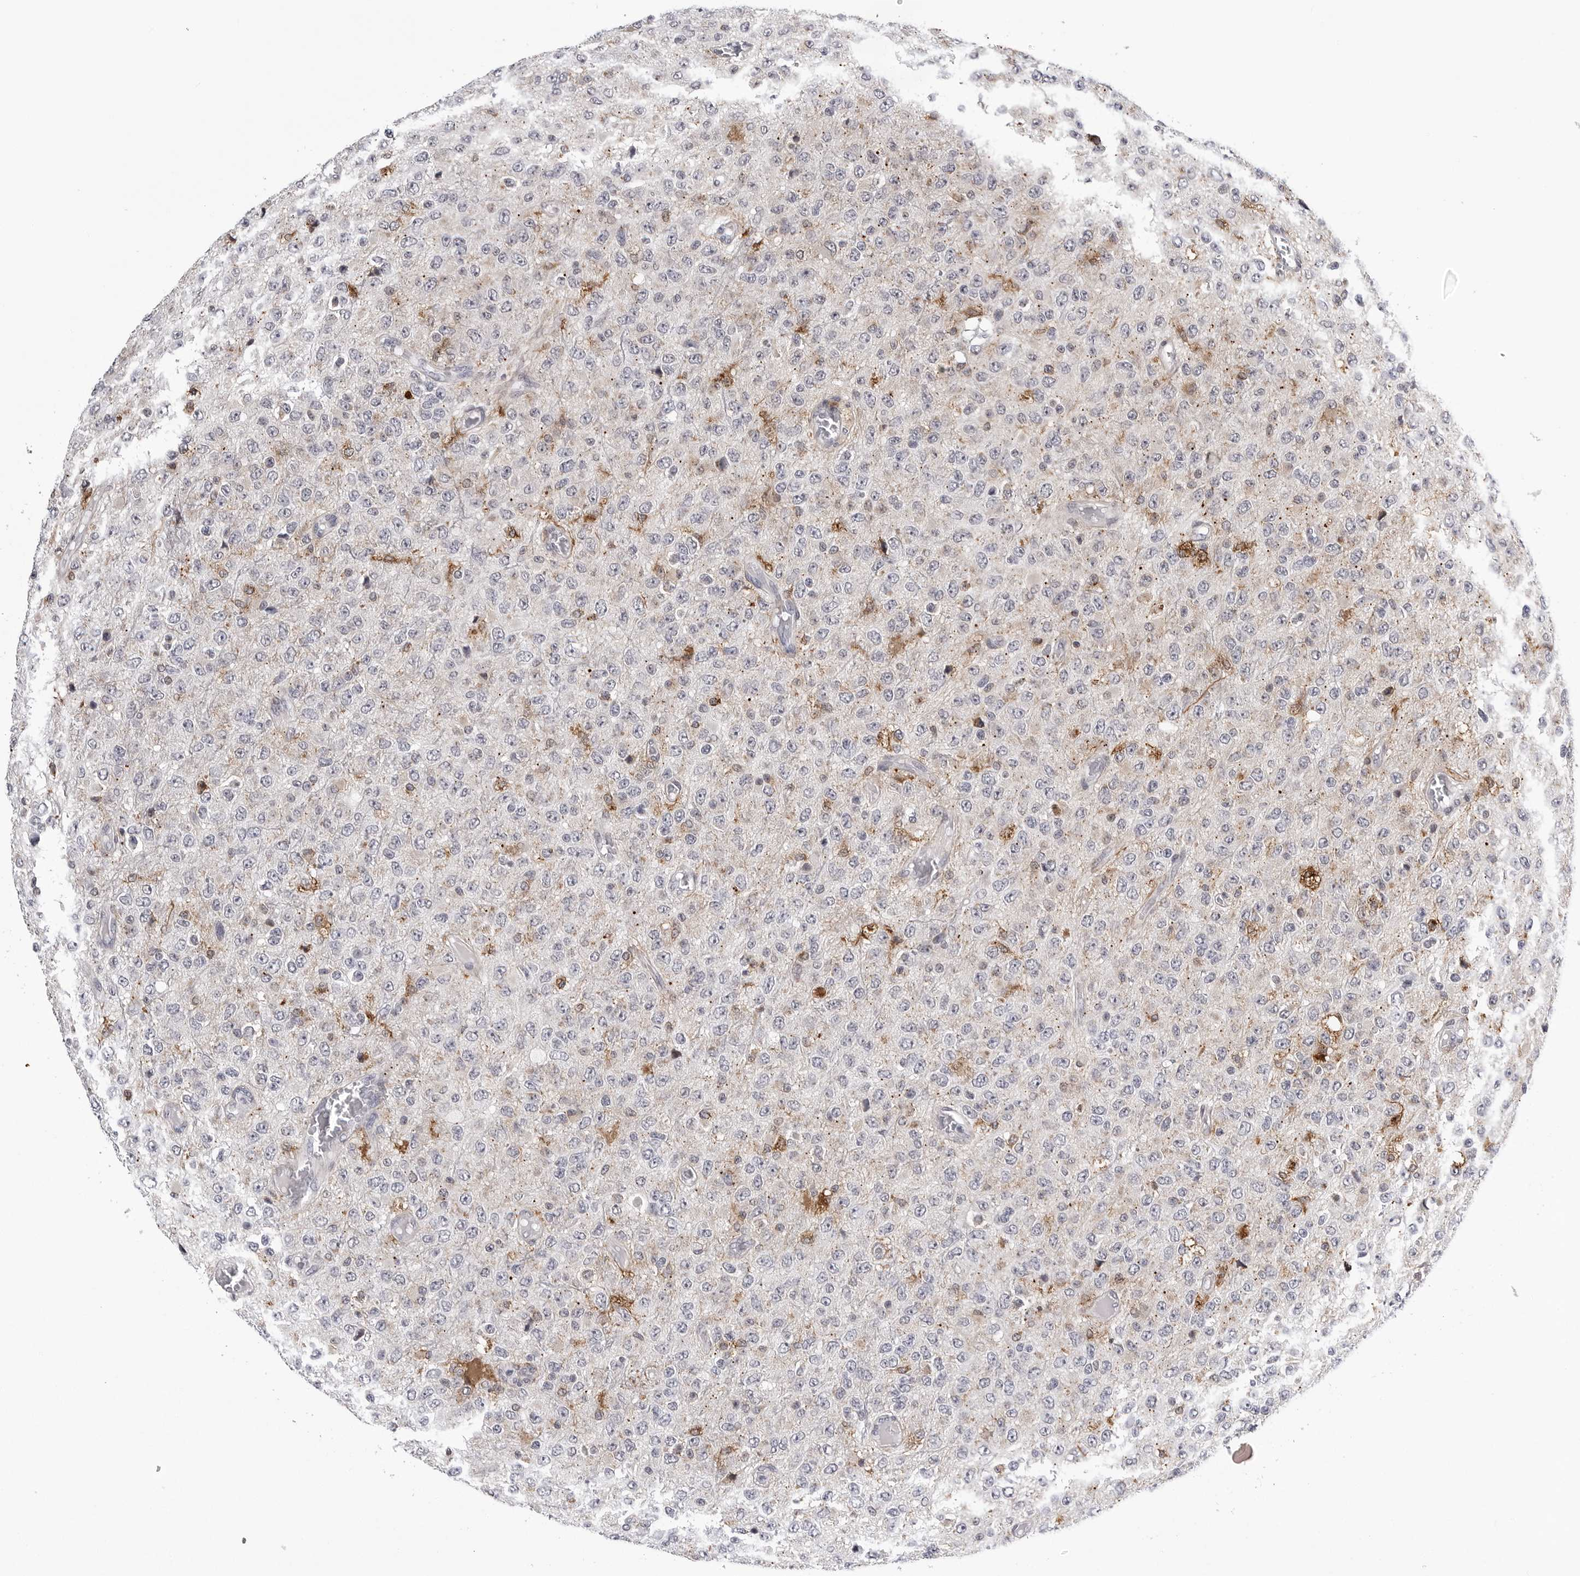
{"staining": {"intensity": "weak", "quantity": "<25%", "location": "cytoplasmic/membranous"}, "tissue": "glioma", "cell_type": "Tumor cells", "image_type": "cancer", "snomed": [{"axis": "morphology", "description": "Glioma, malignant, High grade"}, {"axis": "topography", "description": "pancreas cauda"}], "caption": "Immunohistochemistry photomicrograph of neoplastic tissue: malignant high-grade glioma stained with DAB (3,3'-diaminobenzidine) exhibits no significant protein positivity in tumor cells.", "gene": "CDK20", "patient": {"sex": "male", "age": 60}}